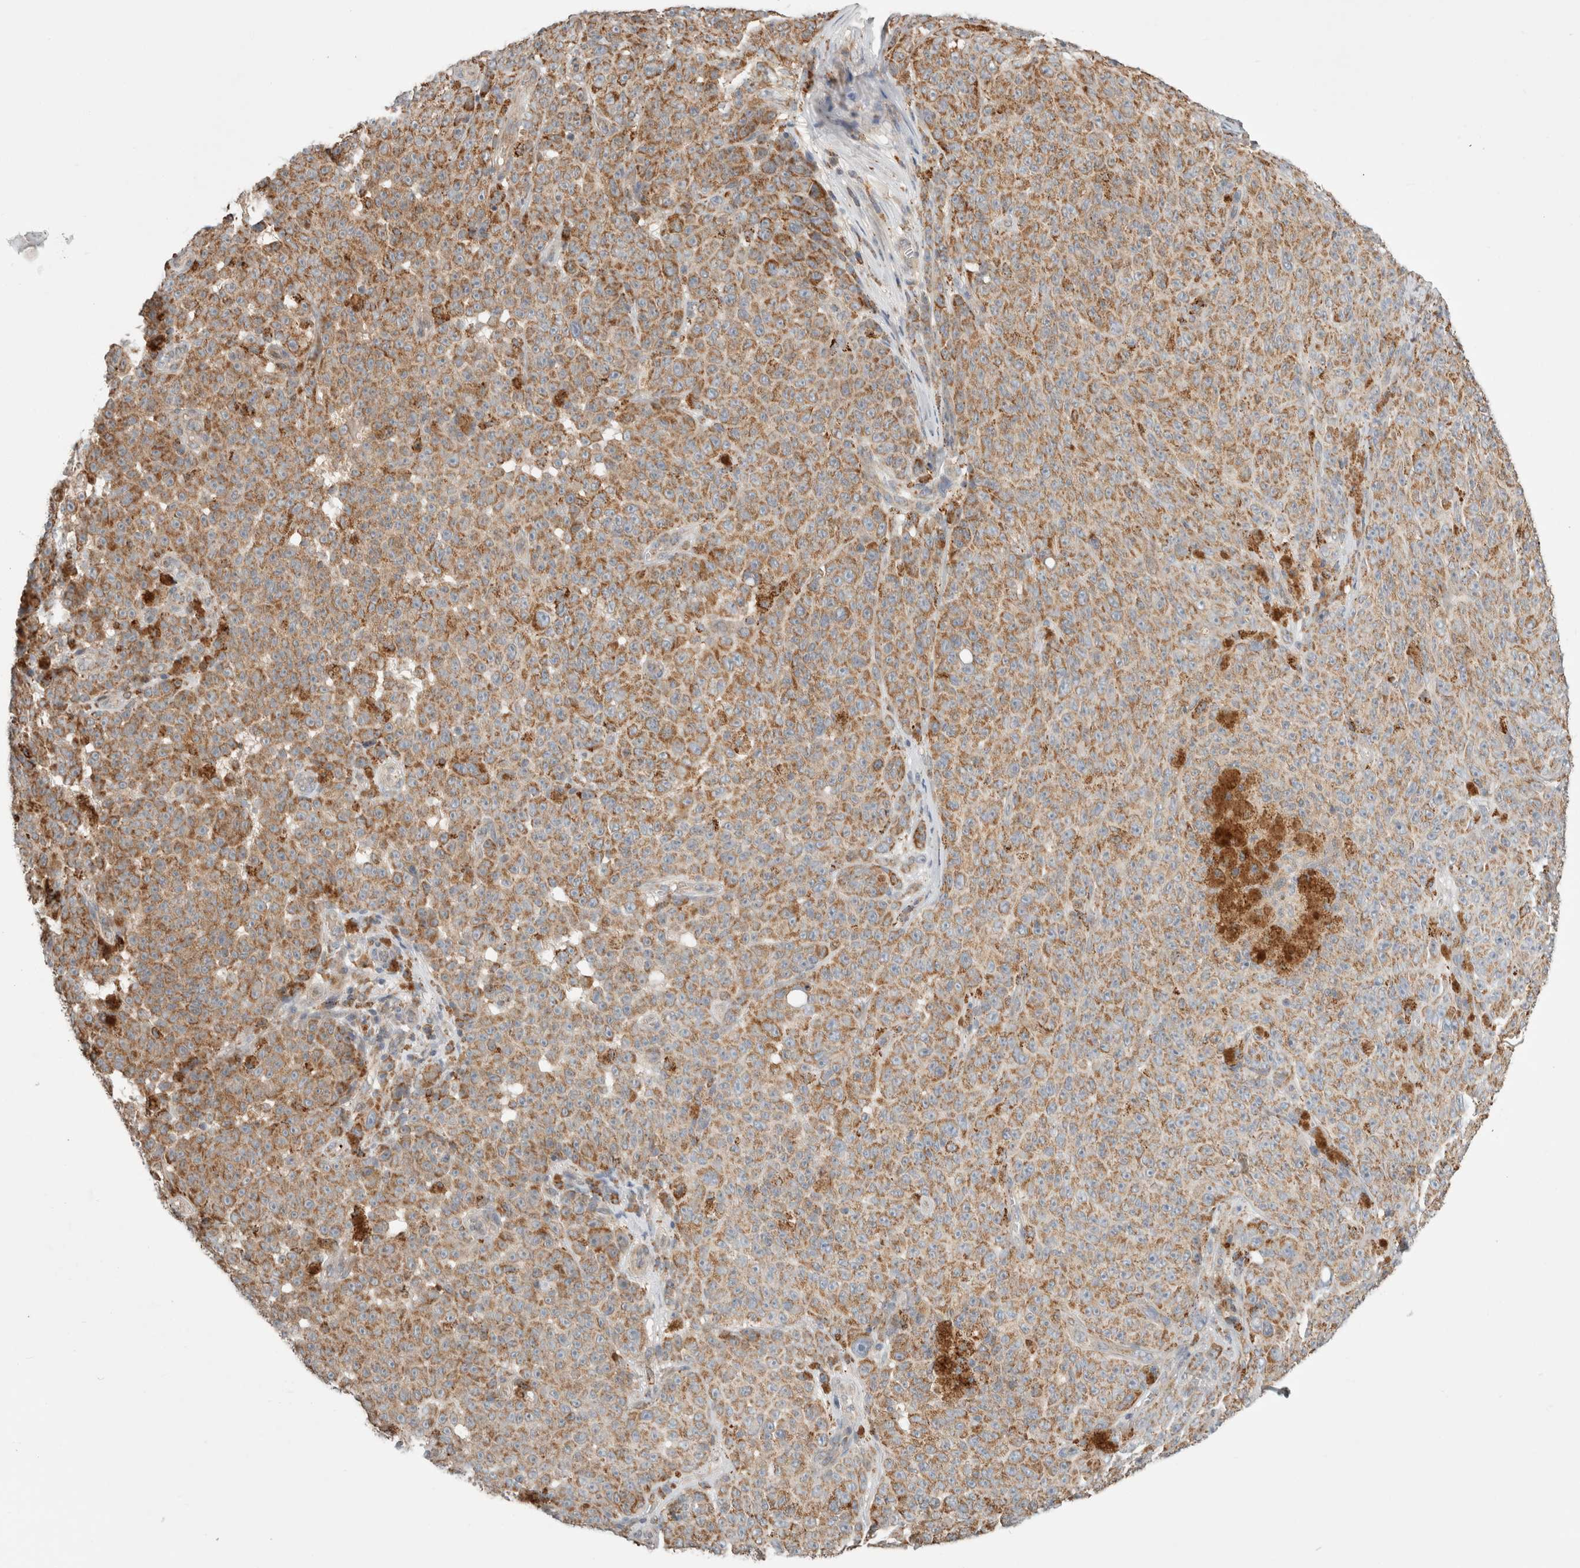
{"staining": {"intensity": "moderate", "quantity": ">75%", "location": "cytoplasmic/membranous"}, "tissue": "melanoma", "cell_type": "Tumor cells", "image_type": "cancer", "snomed": [{"axis": "morphology", "description": "Malignant melanoma, NOS"}, {"axis": "topography", "description": "Skin"}], "caption": "Protein staining reveals moderate cytoplasmic/membranous expression in about >75% of tumor cells in melanoma.", "gene": "HROB", "patient": {"sex": "female", "age": 82}}